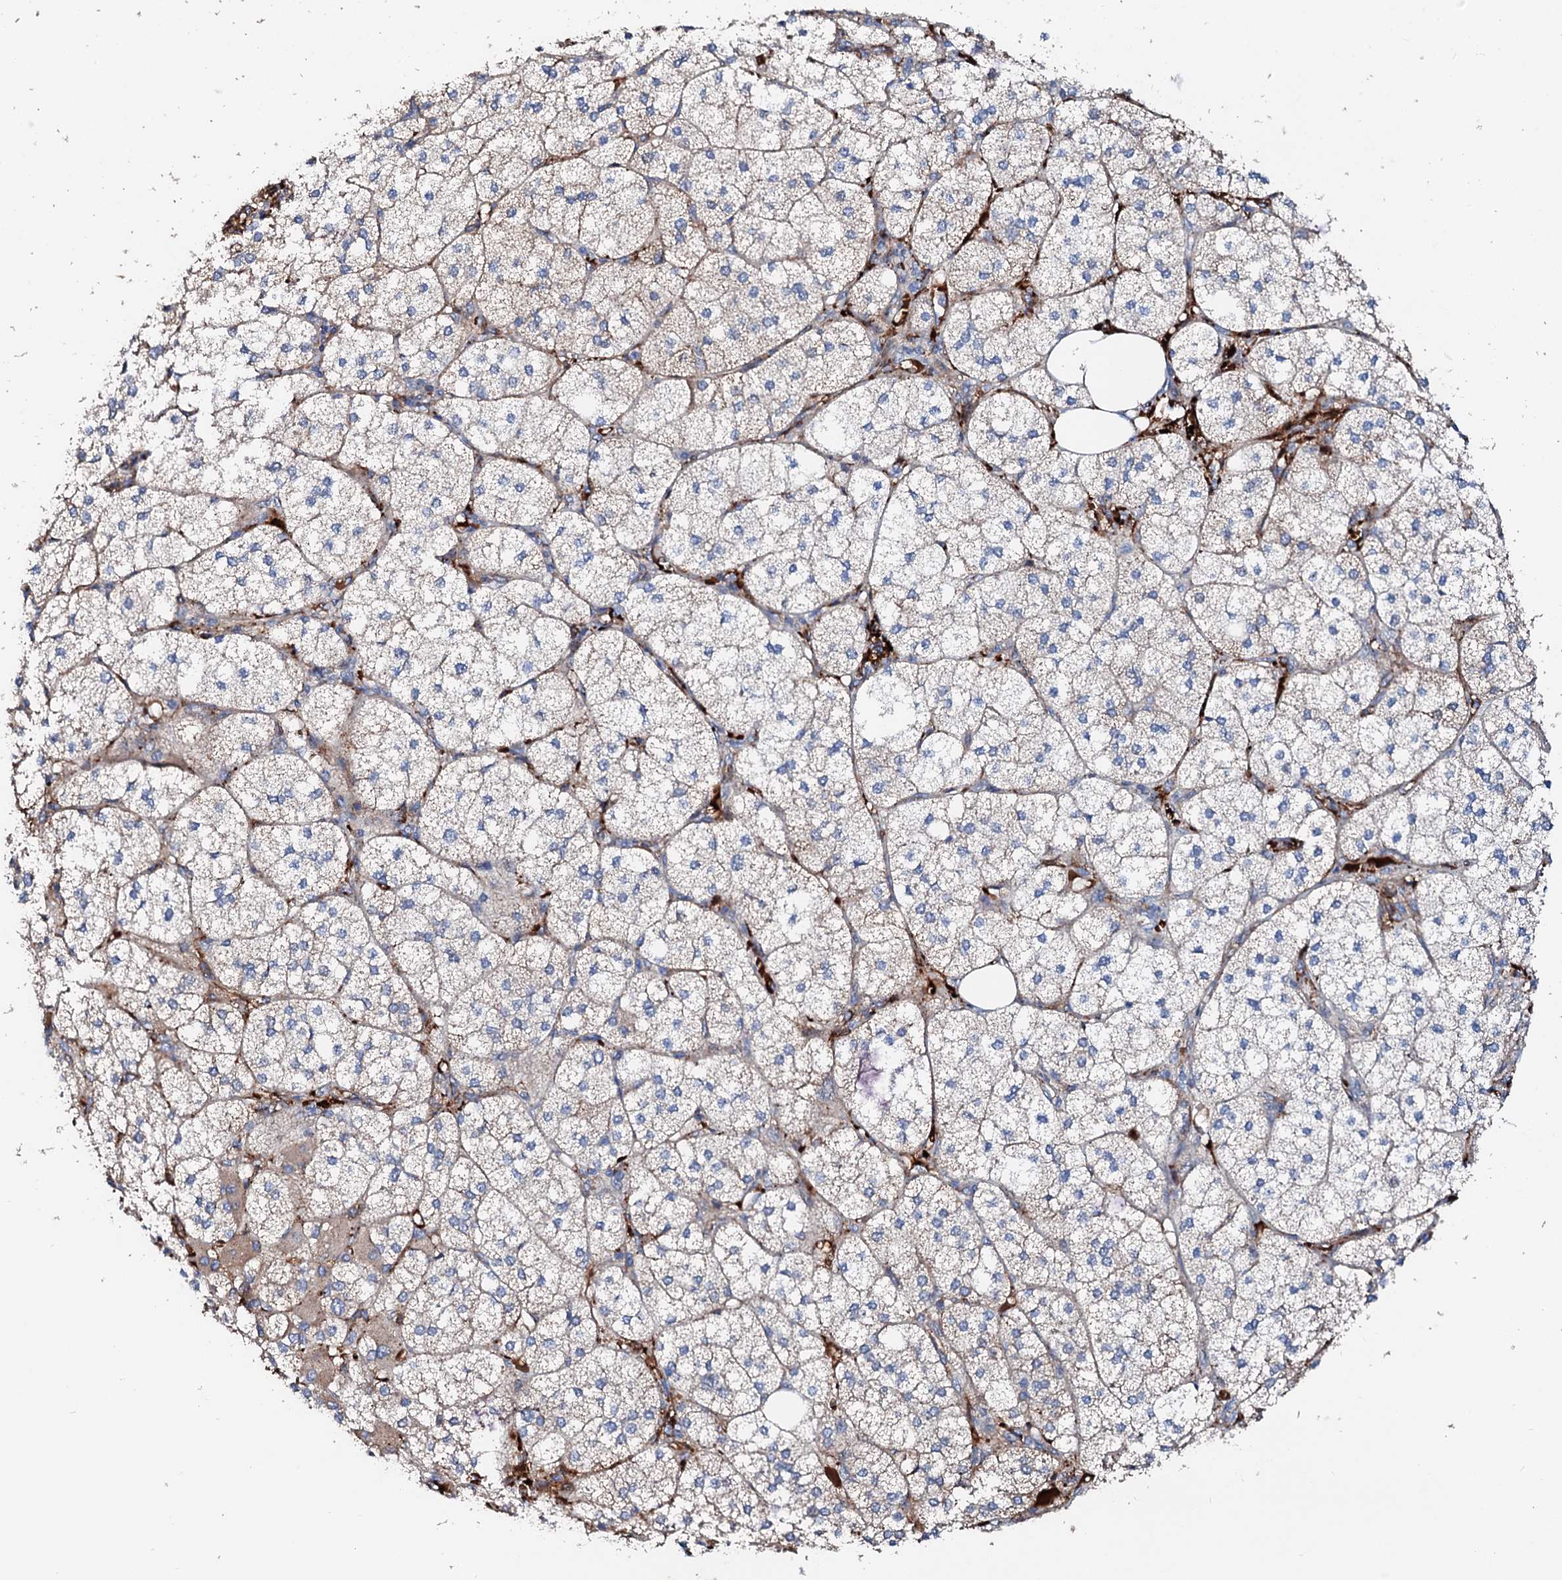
{"staining": {"intensity": "moderate", "quantity": "<25%", "location": "cytoplasmic/membranous"}, "tissue": "adrenal gland", "cell_type": "Glandular cells", "image_type": "normal", "snomed": [{"axis": "morphology", "description": "Normal tissue, NOS"}, {"axis": "topography", "description": "Adrenal gland"}], "caption": "Glandular cells exhibit low levels of moderate cytoplasmic/membranous expression in about <25% of cells in unremarkable adrenal gland.", "gene": "SLC10A7", "patient": {"sex": "female", "age": 61}}